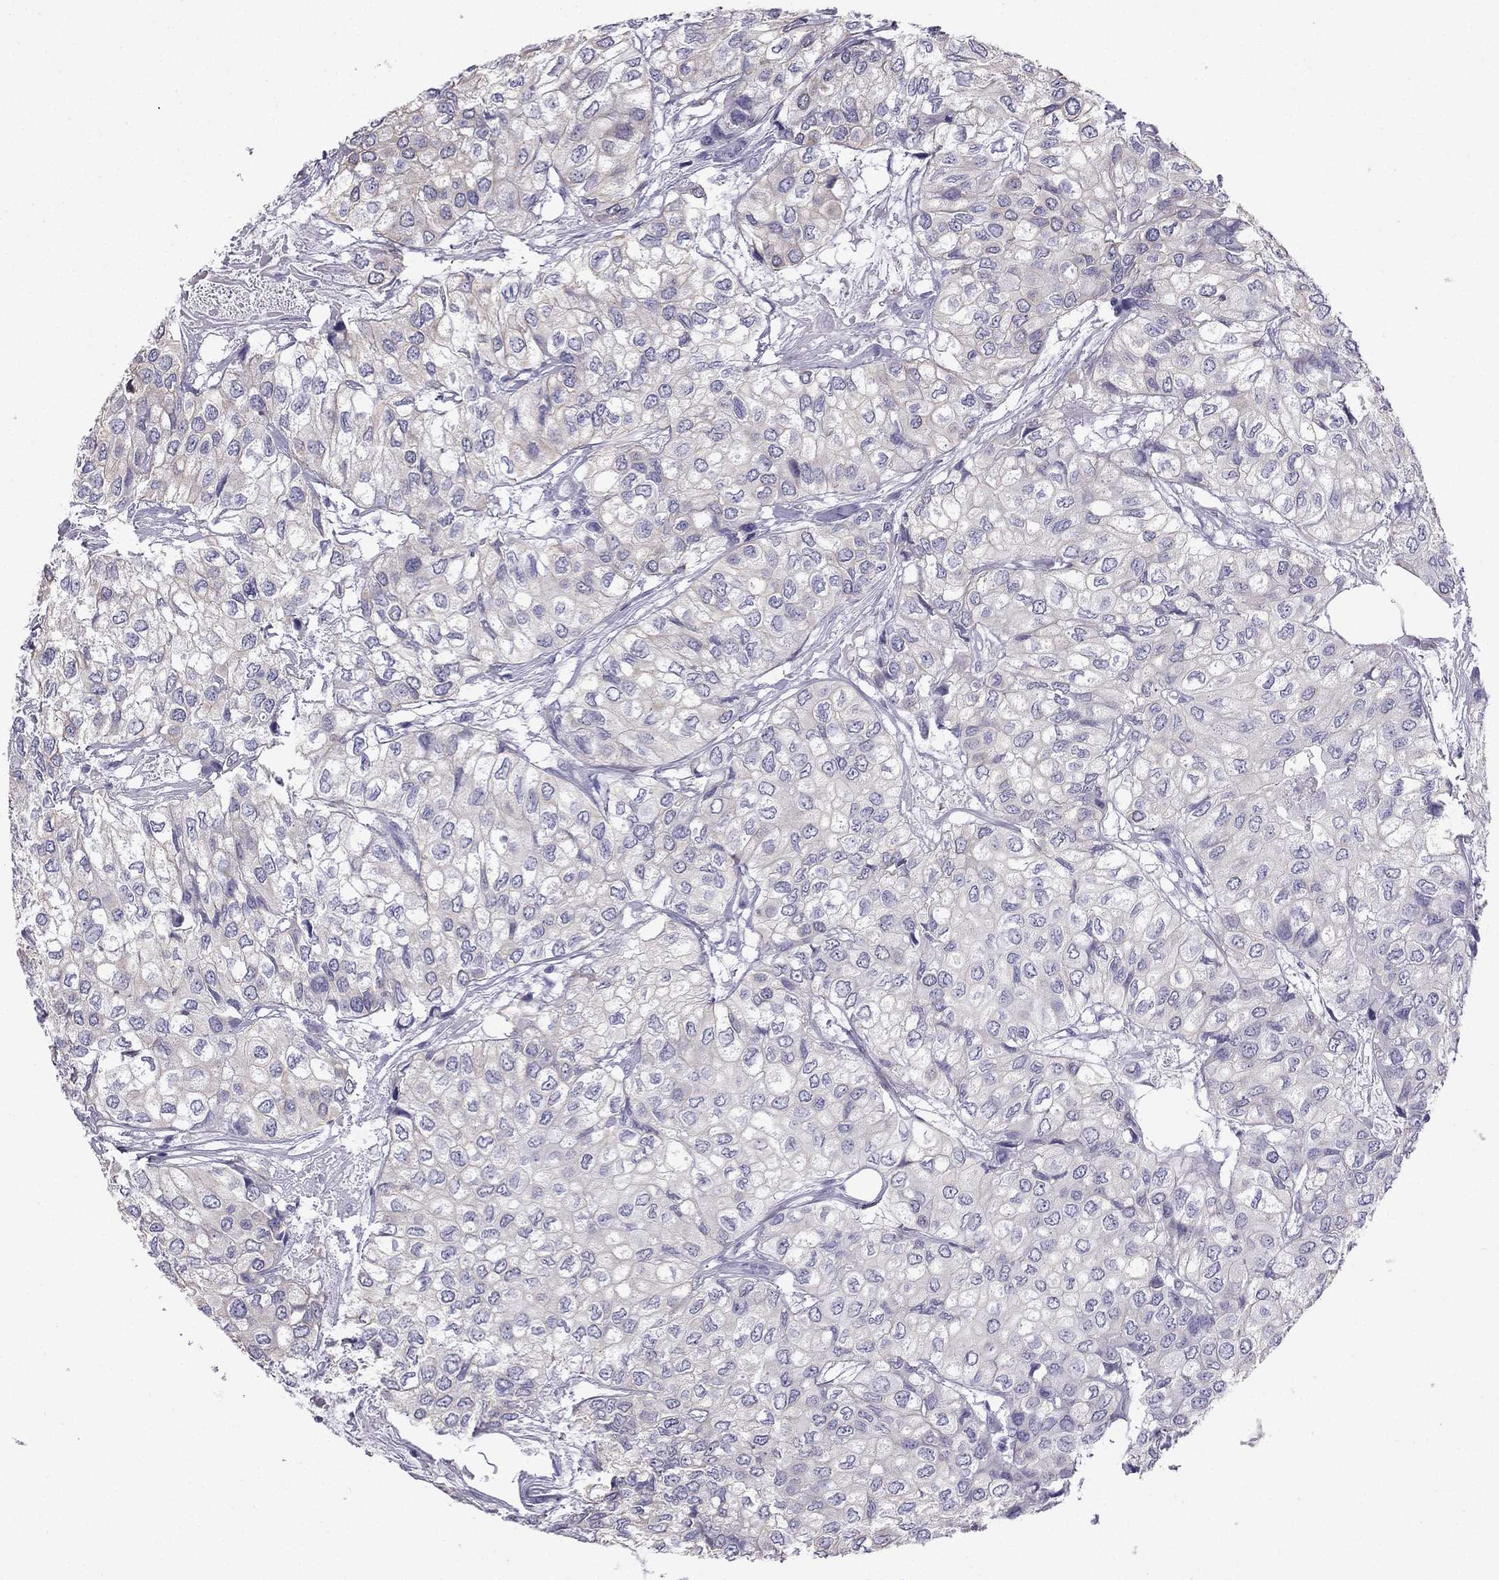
{"staining": {"intensity": "negative", "quantity": "none", "location": "none"}, "tissue": "urothelial cancer", "cell_type": "Tumor cells", "image_type": "cancer", "snomed": [{"axis": "morphology", "description": "Urothelial carcinoma, High grade"}, {"axis": "topography", "description": "Urinary bladder"}], "caption": "IHC image of neoplastic tissue: human high-grade urothelial carcinoma stained with DAB exhibits no significant protein staining in tumor cells.", "gene": "GJA8", "patient": {"sex": "male", "age": 73}}